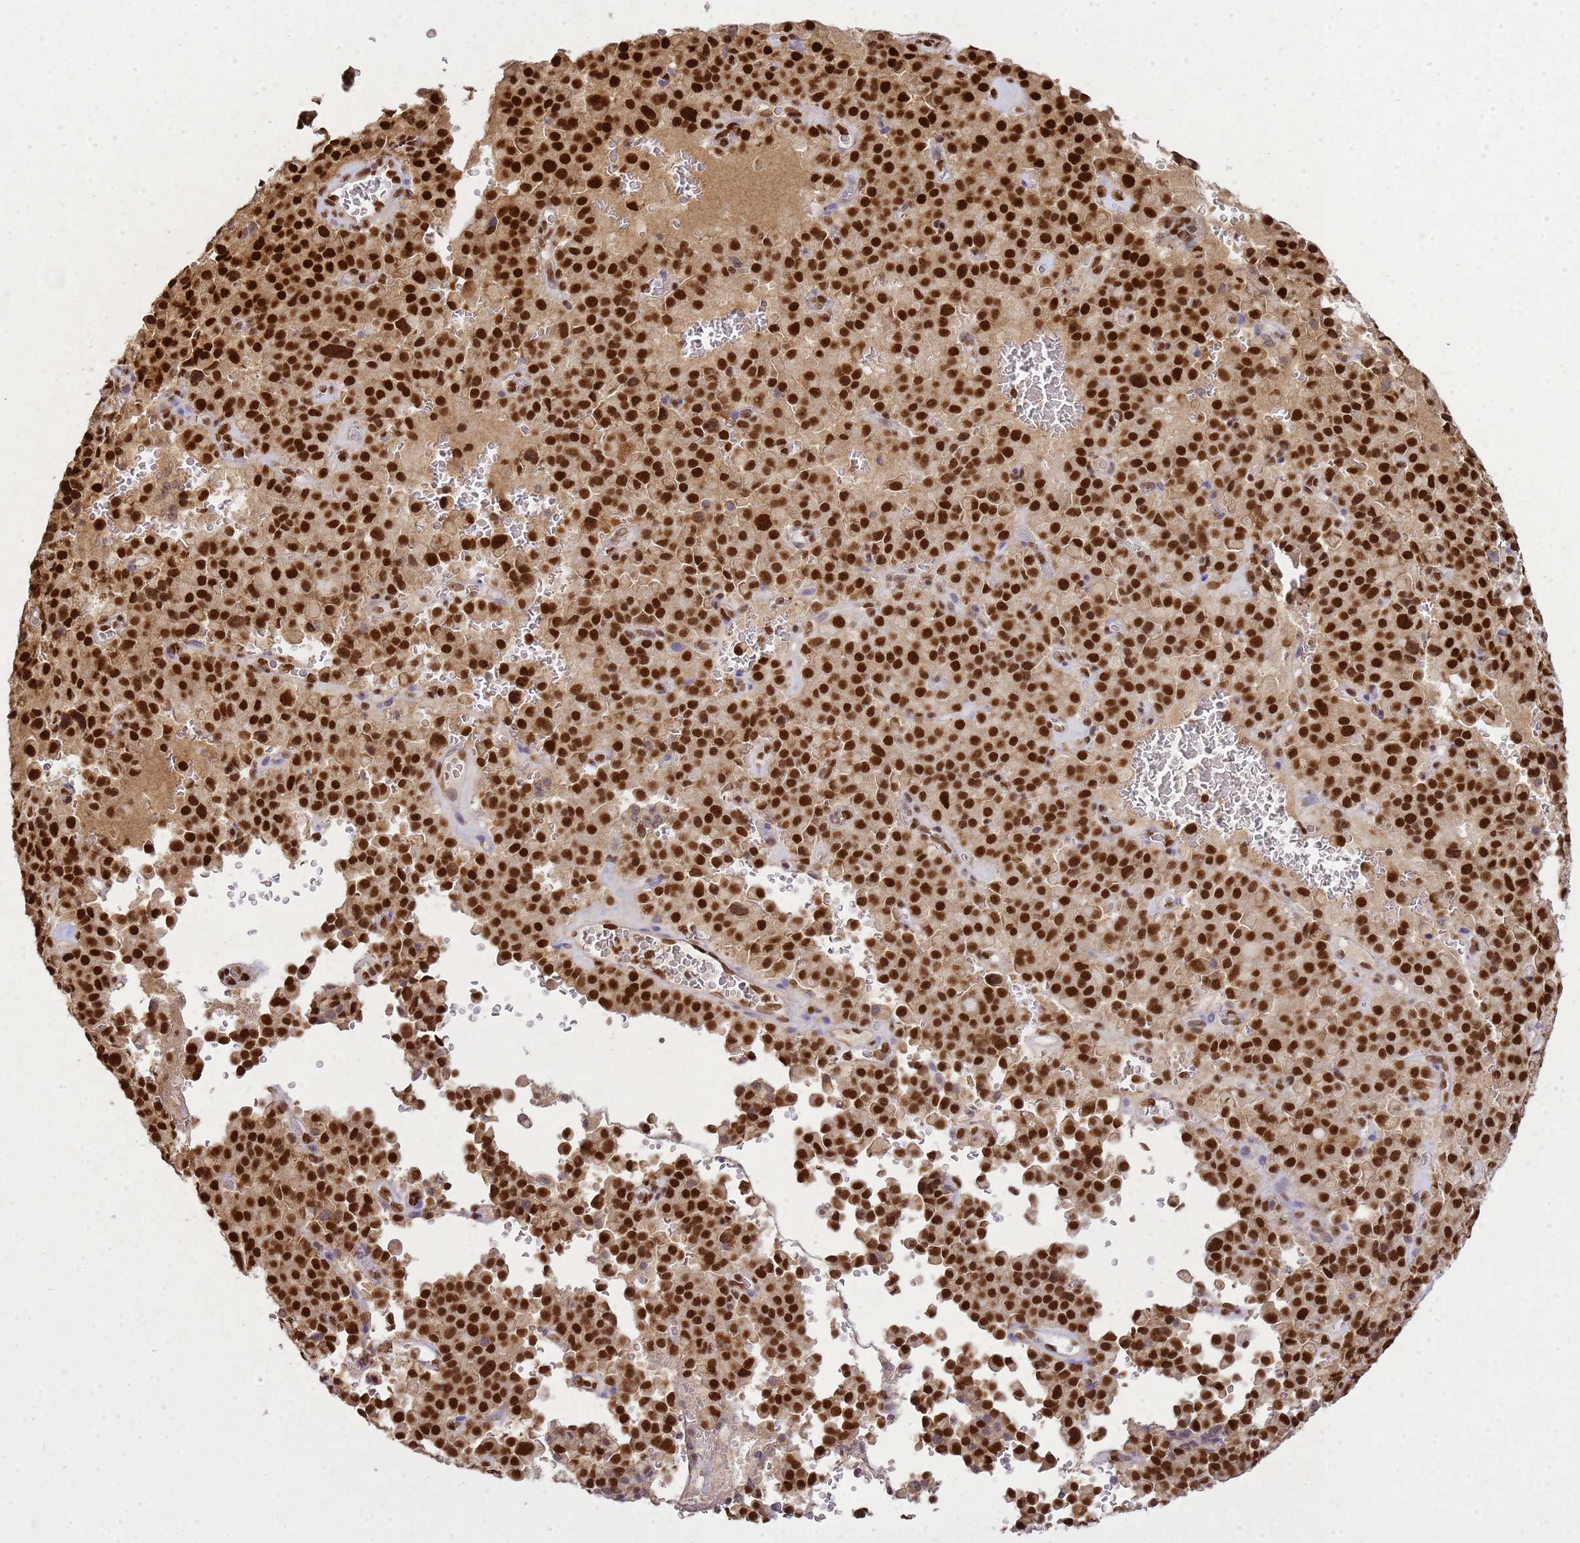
{"staining": {"intensity": "strong", "quantity": ">75%", "location": "nuclear"}, "tissue": "pancreatic cancer", "cell_type": "Tumor cells", "image_type": "cancer", "snomed": [{"axis": "morphology", "description": "Adenocarcinoma, NOS"}, {"axis": "topography", "description": "Pancreas"}], "caption": "IHC staining of pancreatic adenocarcinoma, which demonstrates high levels of strong nuclear positivity in approximately >75% of tumor cells indicating strong nuclear protein expression. The staining was performed using DAB (3,3'-diaminobenzidine) (brown) for protein detection and nuclei were counterstained in hematoxylin (blue).", "gene": "APEX1", "patient": {"sex": "male", "age": 65}}